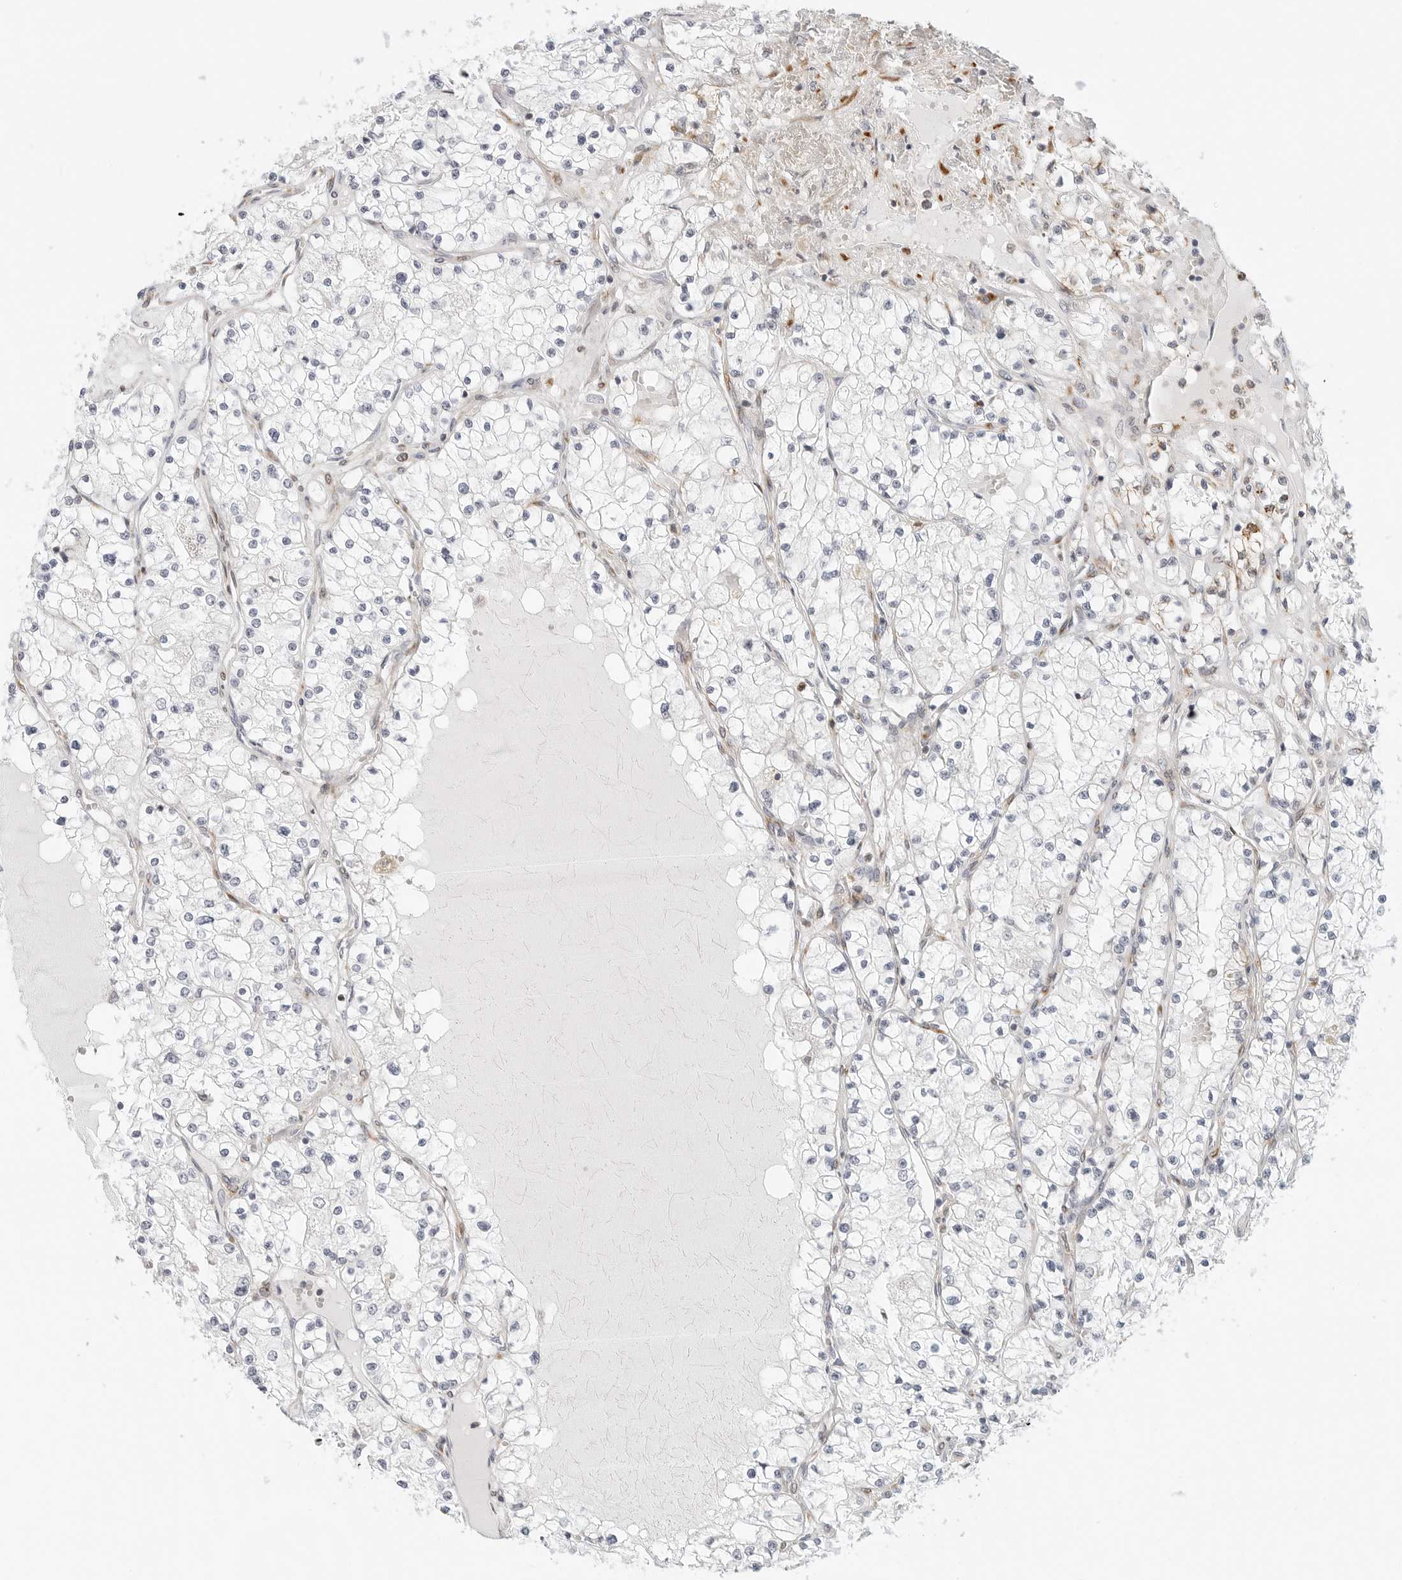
{"staining": {"intensity": "negative", "quantity": "none", "location": "none"}, "tissue": "renal cancer", "cell_type": "Tumor cells", "image_type": "cancer", "snomed": [{"axis": "morphology", "description": "Normal tissue, NOS"}, {"axis": "morphology", "description": "Adenocarcinoma, NOS"}, {"axis": "topography", "description": "Kidney"}], "caption": "Immunohistochemistry (IHC) of human renal cancer (adenocarcinoma) reveals no positivity in tumor cells.", "gene": "C1QTNF1", "patient": {"sex": "male", "age": 68}}